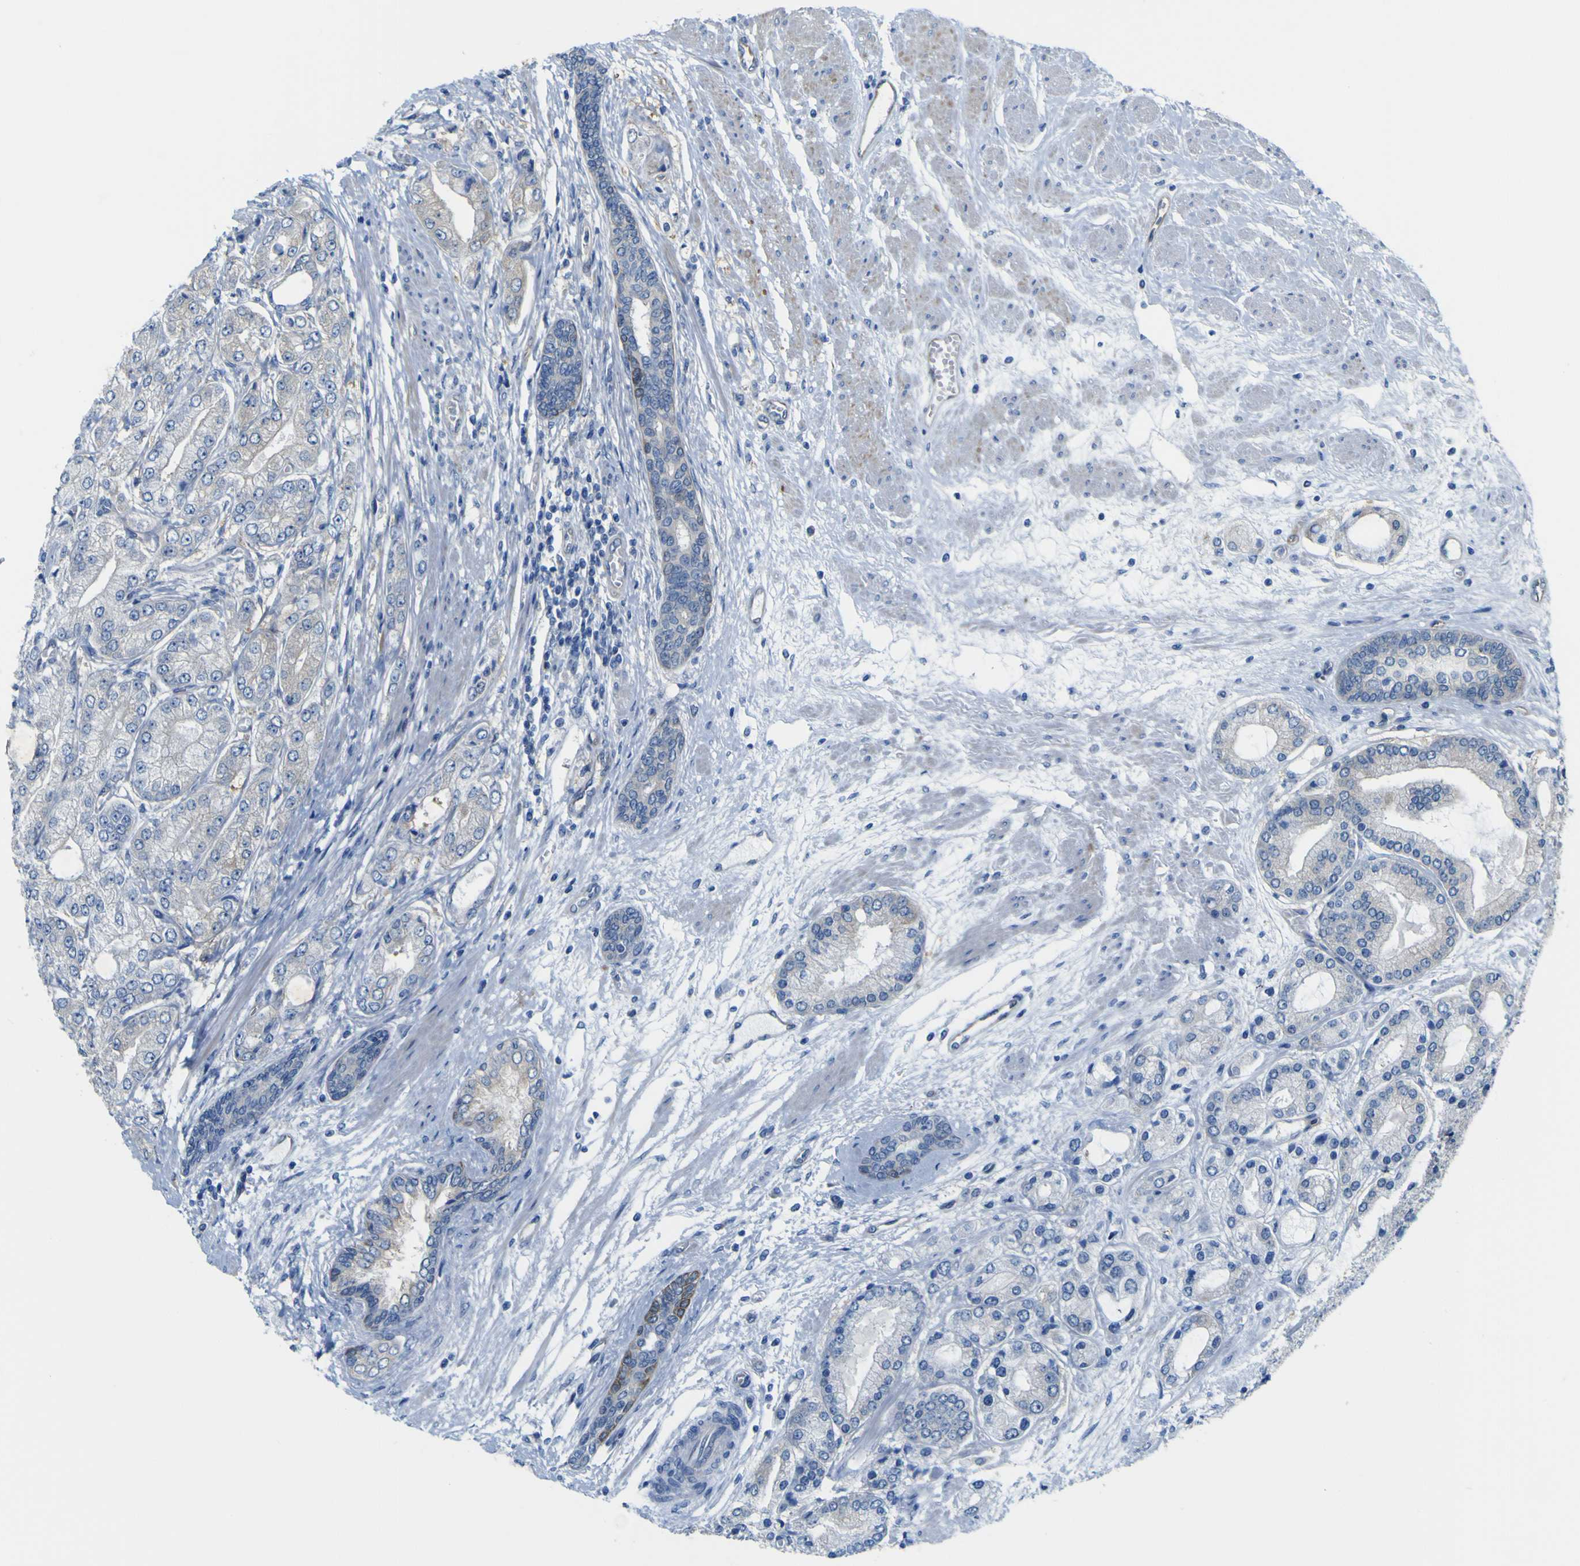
{"staining": {"intensity": "weak", "quantity": "<25%", "location": "cytoplasmic/membranous"}, "tissue": "prostate cancer", "cell_type": "Tumor cells", "image_type": "cancer", "snomed": [{"axis": "morphology", "description": "Adenocarcinoma, High grade"}, {"axis": "topography", "description": "Prostate"}], "caption": "DAB immunohistochemical staining of high-grade adenocarcinoma (prostate) displays no significant expression in tumor cells. (Brightfield microscopy of DAB (3,3'-diaminobenzidine) IHC at high magnification).", "gene": "JPH1", "patient": {"sex": "male", "age": 59}}